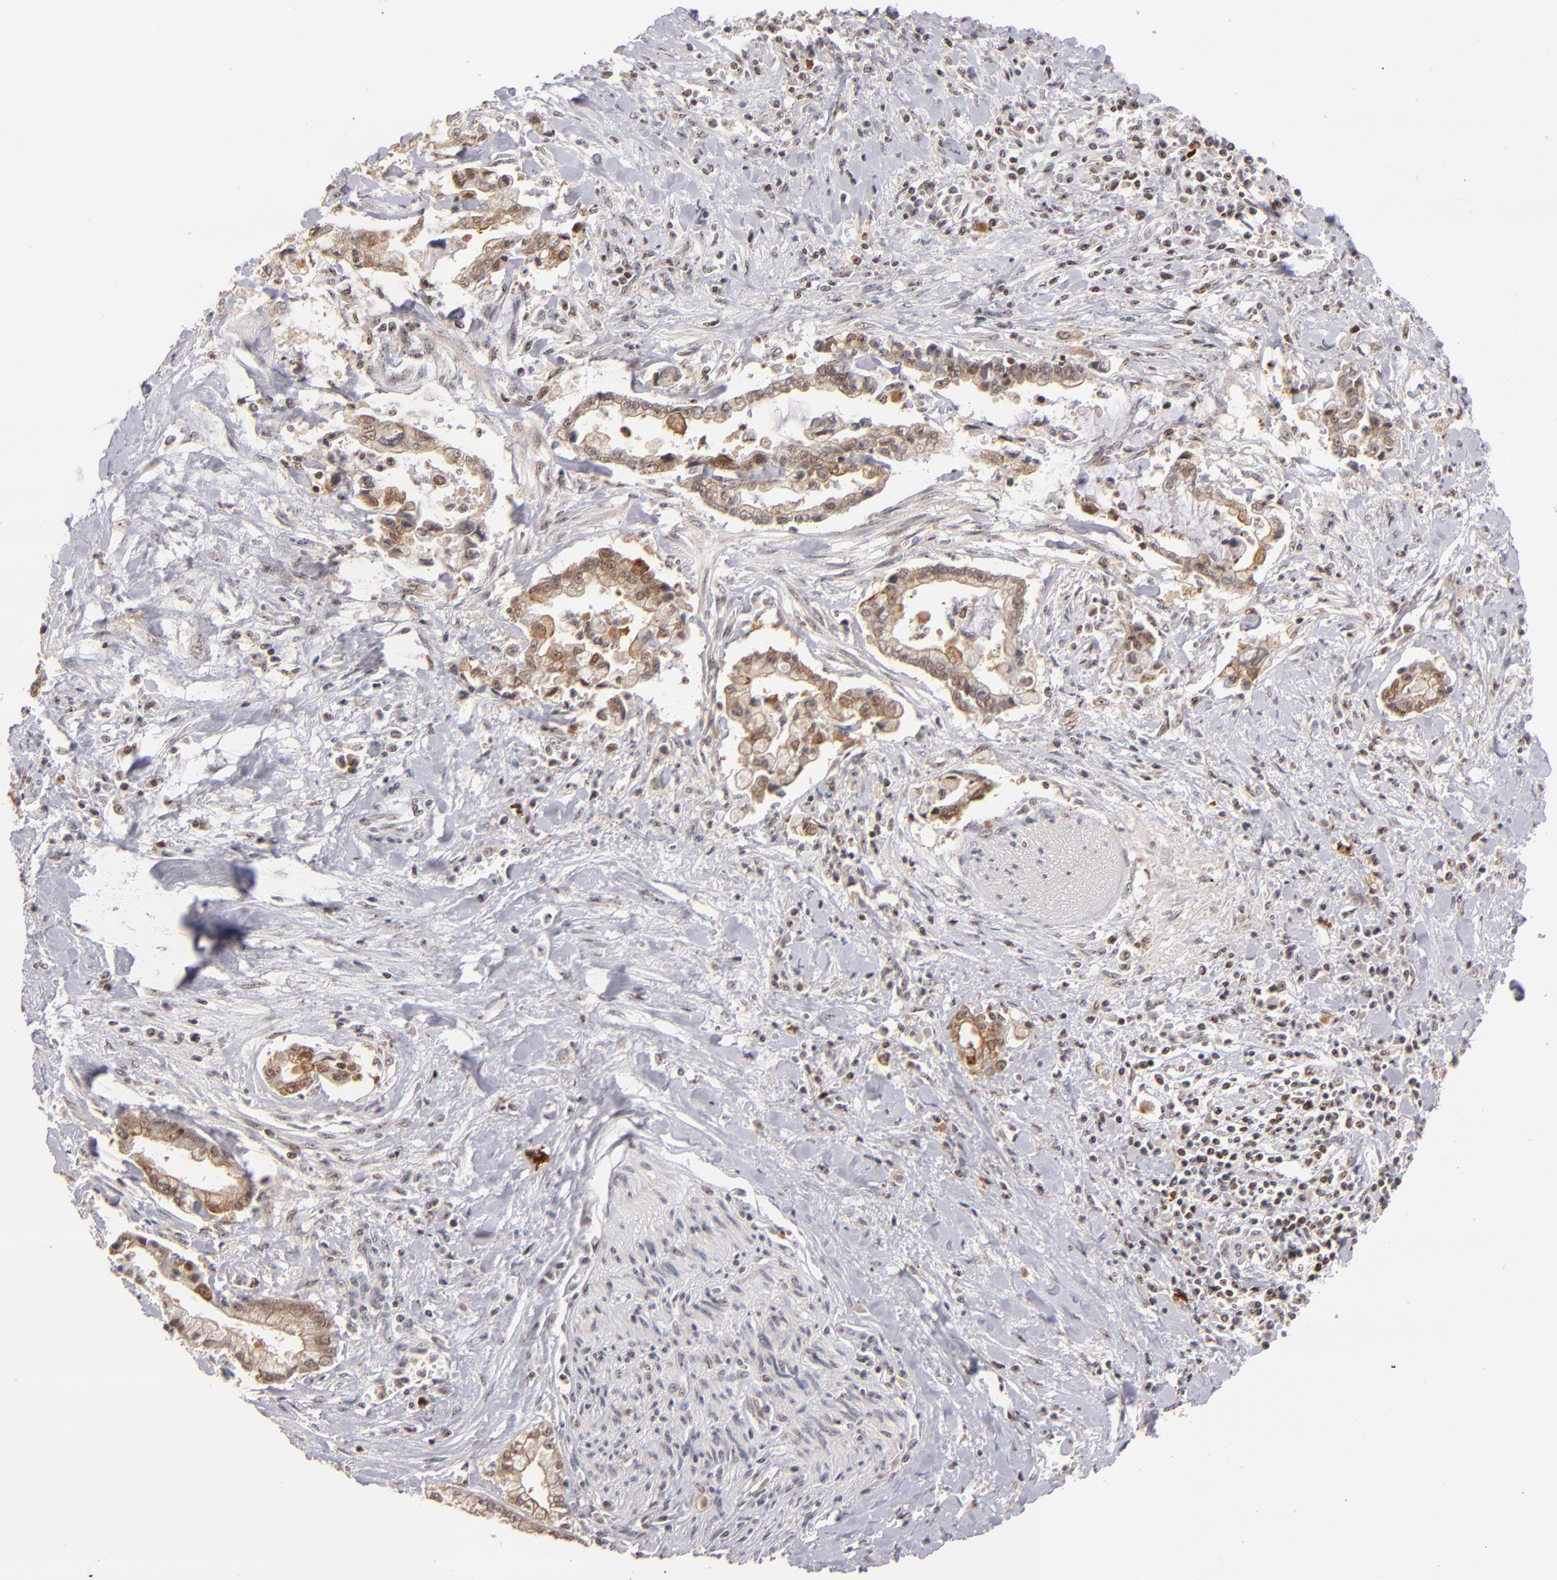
{"staining": {"intensity": "moderate", "quantity": ">75%", "location": "cytoplasmic/membranous"}, "tissue": "liver cancer", "cell_type": "Tumor cells", "image_type": "cancer", "snomed": [{"axis": "morphology", "description": "Cholangiocarcinoma"}, {"axis": "topography", "description": "Liver"}], "caption": "Tumor cells exhibit medium levels of moderate cytoplasmic/membranous expression in approximately >75% of cells in liver cancer.", "gene": "PCNX4", "patient": {"sex": "male", "age": 57}}